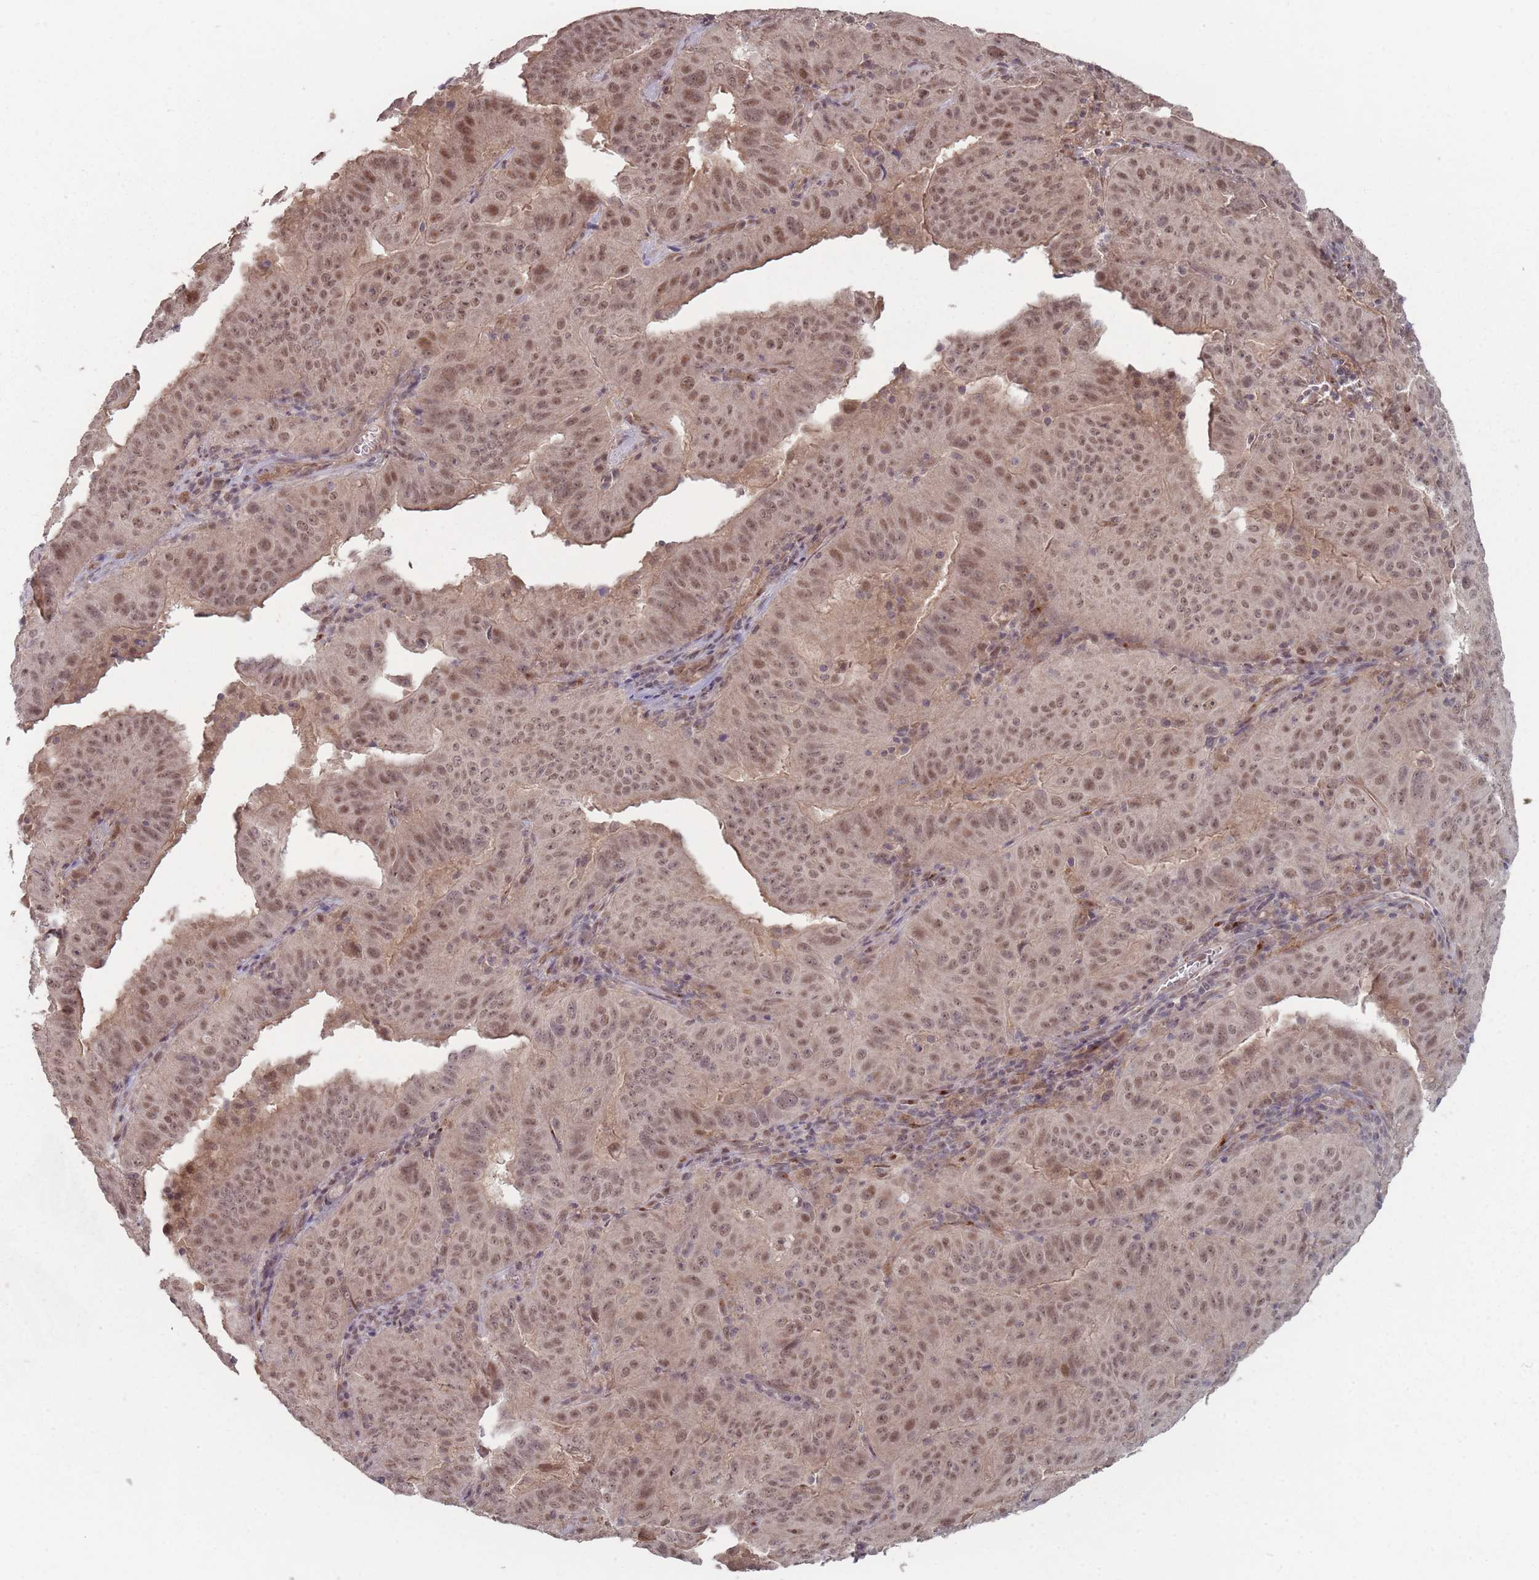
{"staining": {"intensity": "moderate", "quantity": ">75%", "location": "nuclear"}, "tissue": "pancreatic cancer", "cell_type": "Tumor cells", "image_type": "cancer", "snomed": [{"axis": "morphology", "description": "Adenocarcinoma, NOS"}, {"axis": "topography", "description": "Pancreas"}], "caption": "There is medium levels of moderate nuclear staining in tumor cells of adenocarcinoma (pancreatic), as demonstrated by immunohistochemical staining (brown color).", "gene": "CNTRL", "patient": {"sex": "male", "age": 63}}